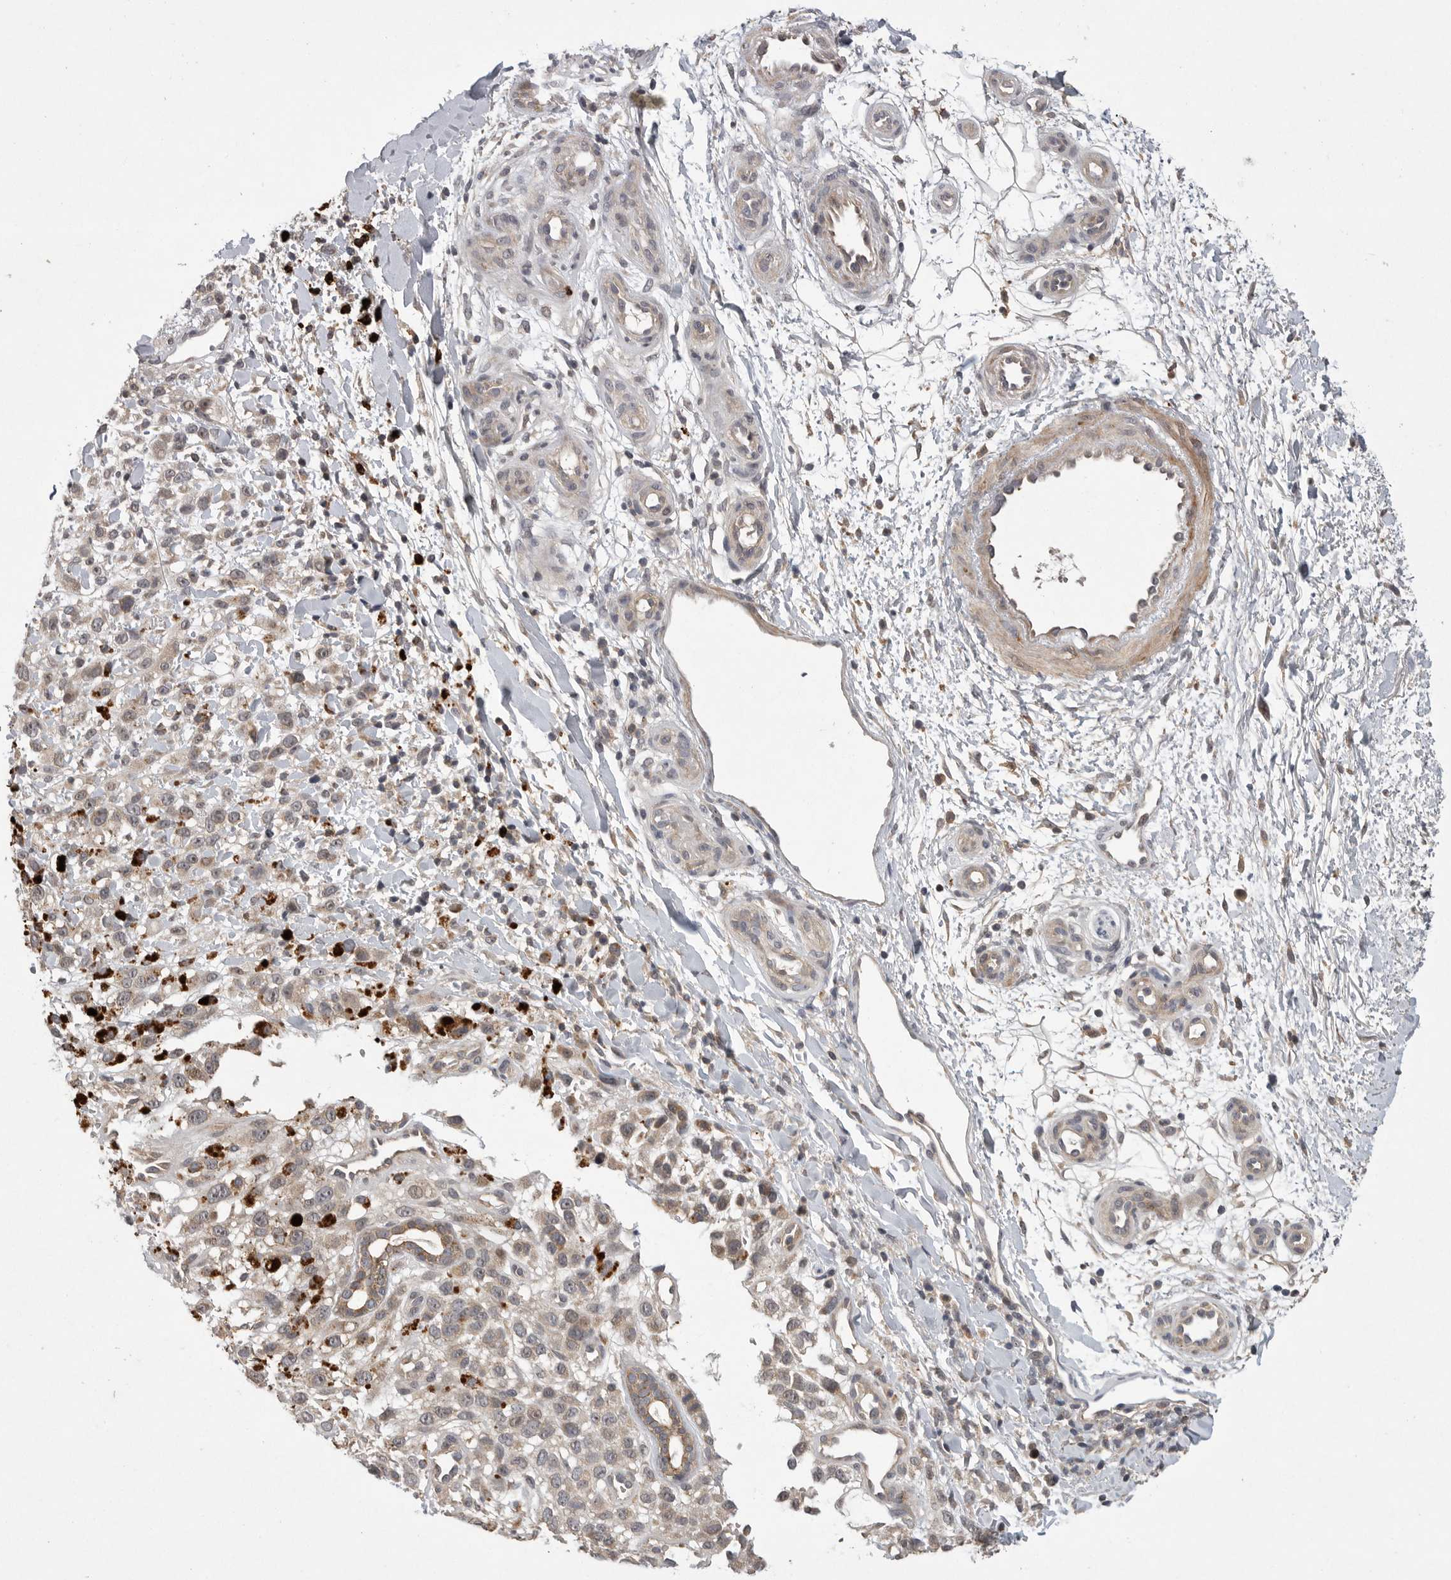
{"staining": {"intensity": "weak", "quantity": "<25%", "location": "cytoplasmic/membranous"}, "tissue": "melanoma", "cell_type": "Tumor cells", "image_type": "cancer", "snomed": [{"axis": "morphology", "description": "Malignant melanoma, Metastatic site"}, {"axis": "topography", "description": "Skin"}], "caption": "IHC micrograph of neoplastic tissue: human malignant melanoma (metastatic site) stained with DAB reveals no significant protein staining in tumor cells. Nuclei are stained in blue.", "gene": "UBE3D", "patient": {"sex": "female", "age": 72}}